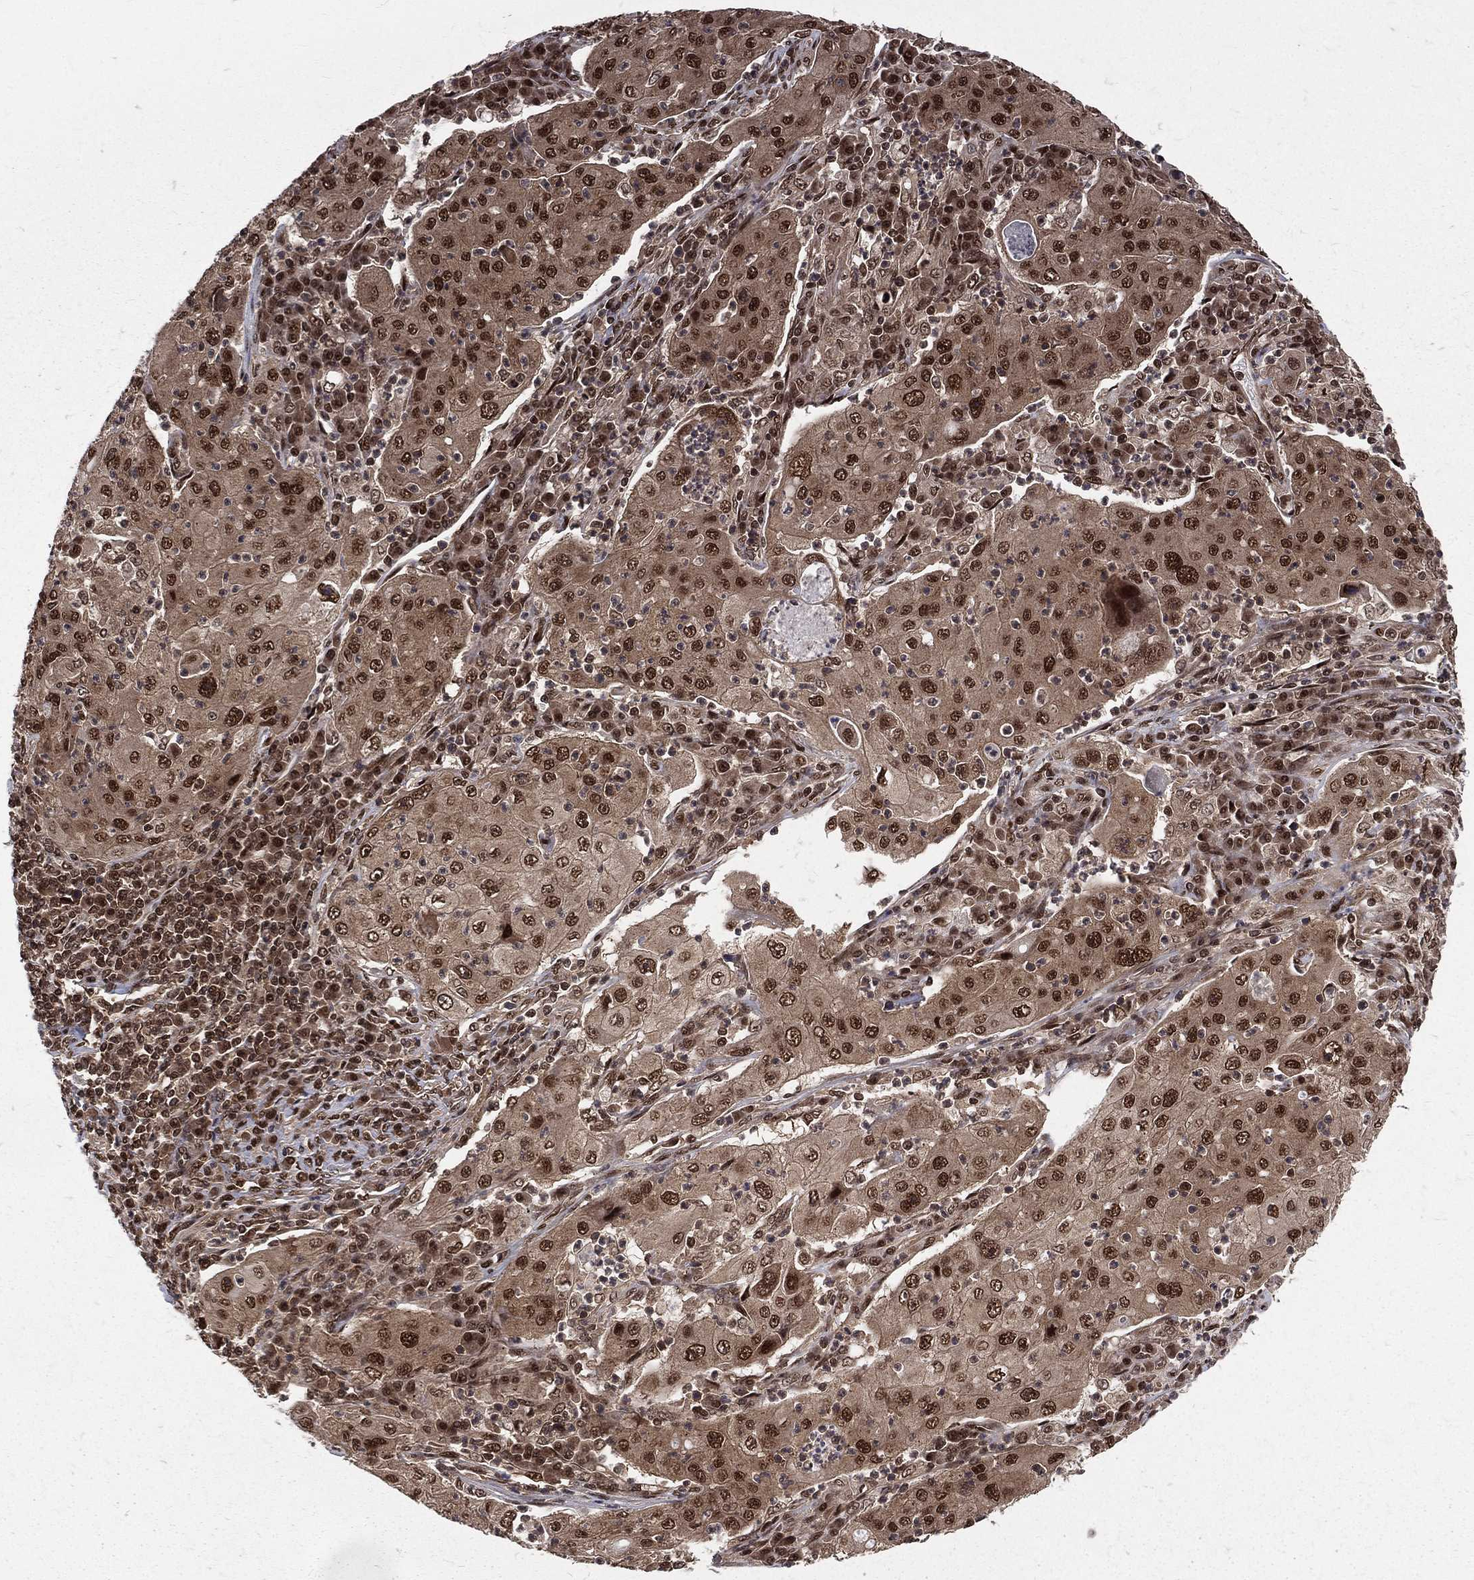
{"staining": {"intensity": "strong", "quantity": "25%-75%", "location": "nuclear"}, "tissue": "lung cancer", "cell_type": "Tumor cells", "image_type": "cancer", "snomed": [{"axis": "morphology", "description": "Squamous cell carcinoma, NOS"}, {"axis": "topography", "description": "Lung"}], "caption": "Squamous cell carcinoma (lung) stained for a protein exhibits strong nuclear positivity in tumor cells. (DAB = brown stain, brightfield microscopy at high magnification).", "gene": "COPS4", "patient": {"sex": "female", "age": 59}}